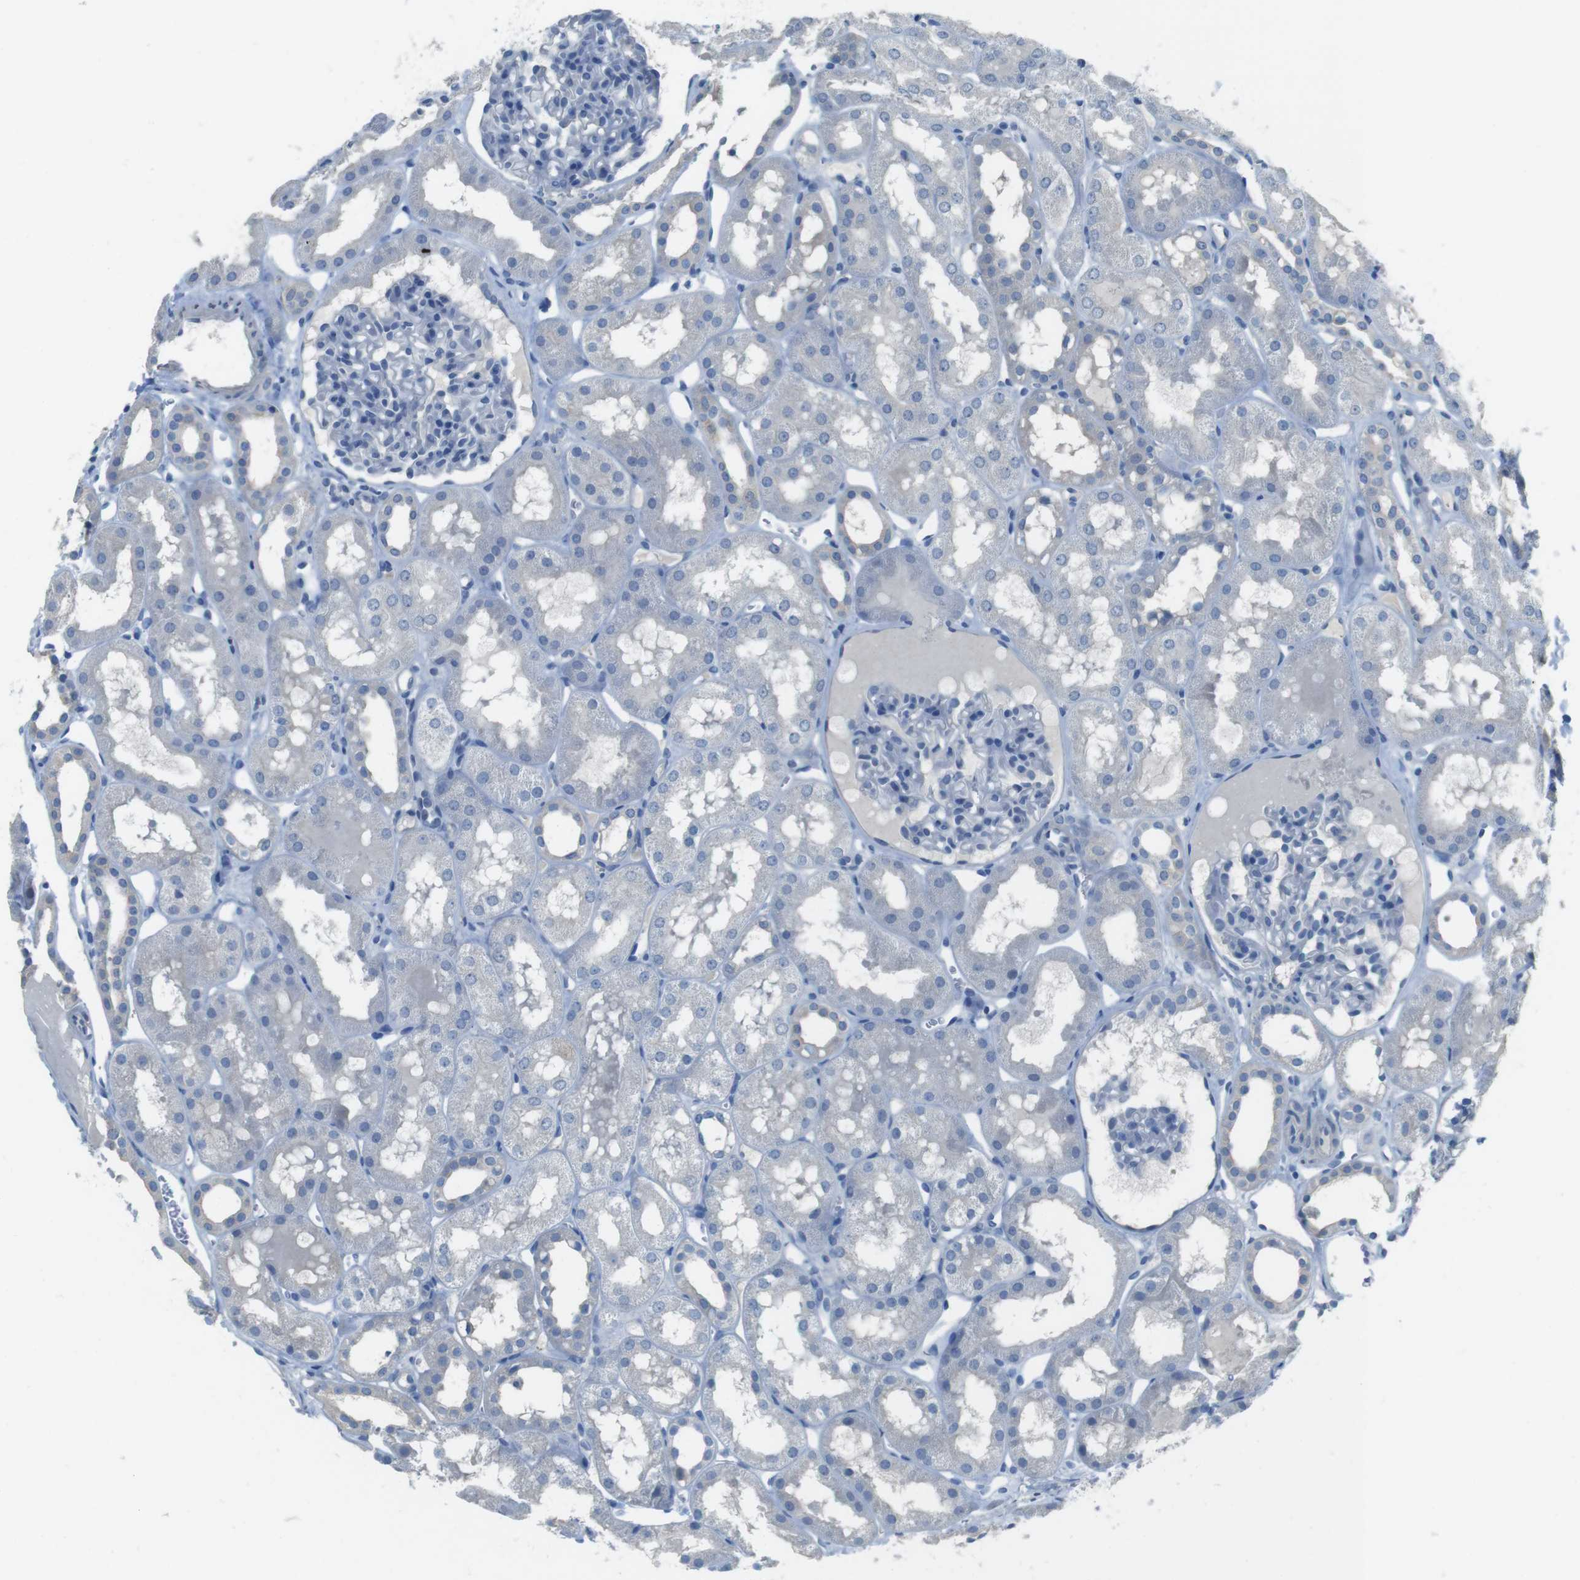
{"staining": {"intensity": "negative", "quantity": "none", "location": "none"}, "tissue": "kidney", "cell_type": "Cells in glomeruli", "image_type": "normal", "snomed": [{"axis": "morphology", "description": "Normal tissue, NOS"}, {"axis": "topography", "description": "Kidney"}, {"axis": "topography", "description": "Urinary bladder"}], "caption": "IHC of benign human kidney displays no staining in cells in glomeruli. (DAB (3,3'-diaminobenzidine) immunohistochemistry (IHC), high magnification).", "gene": "CYP2C19", "patient": {"sex": "male", "age": 16}}